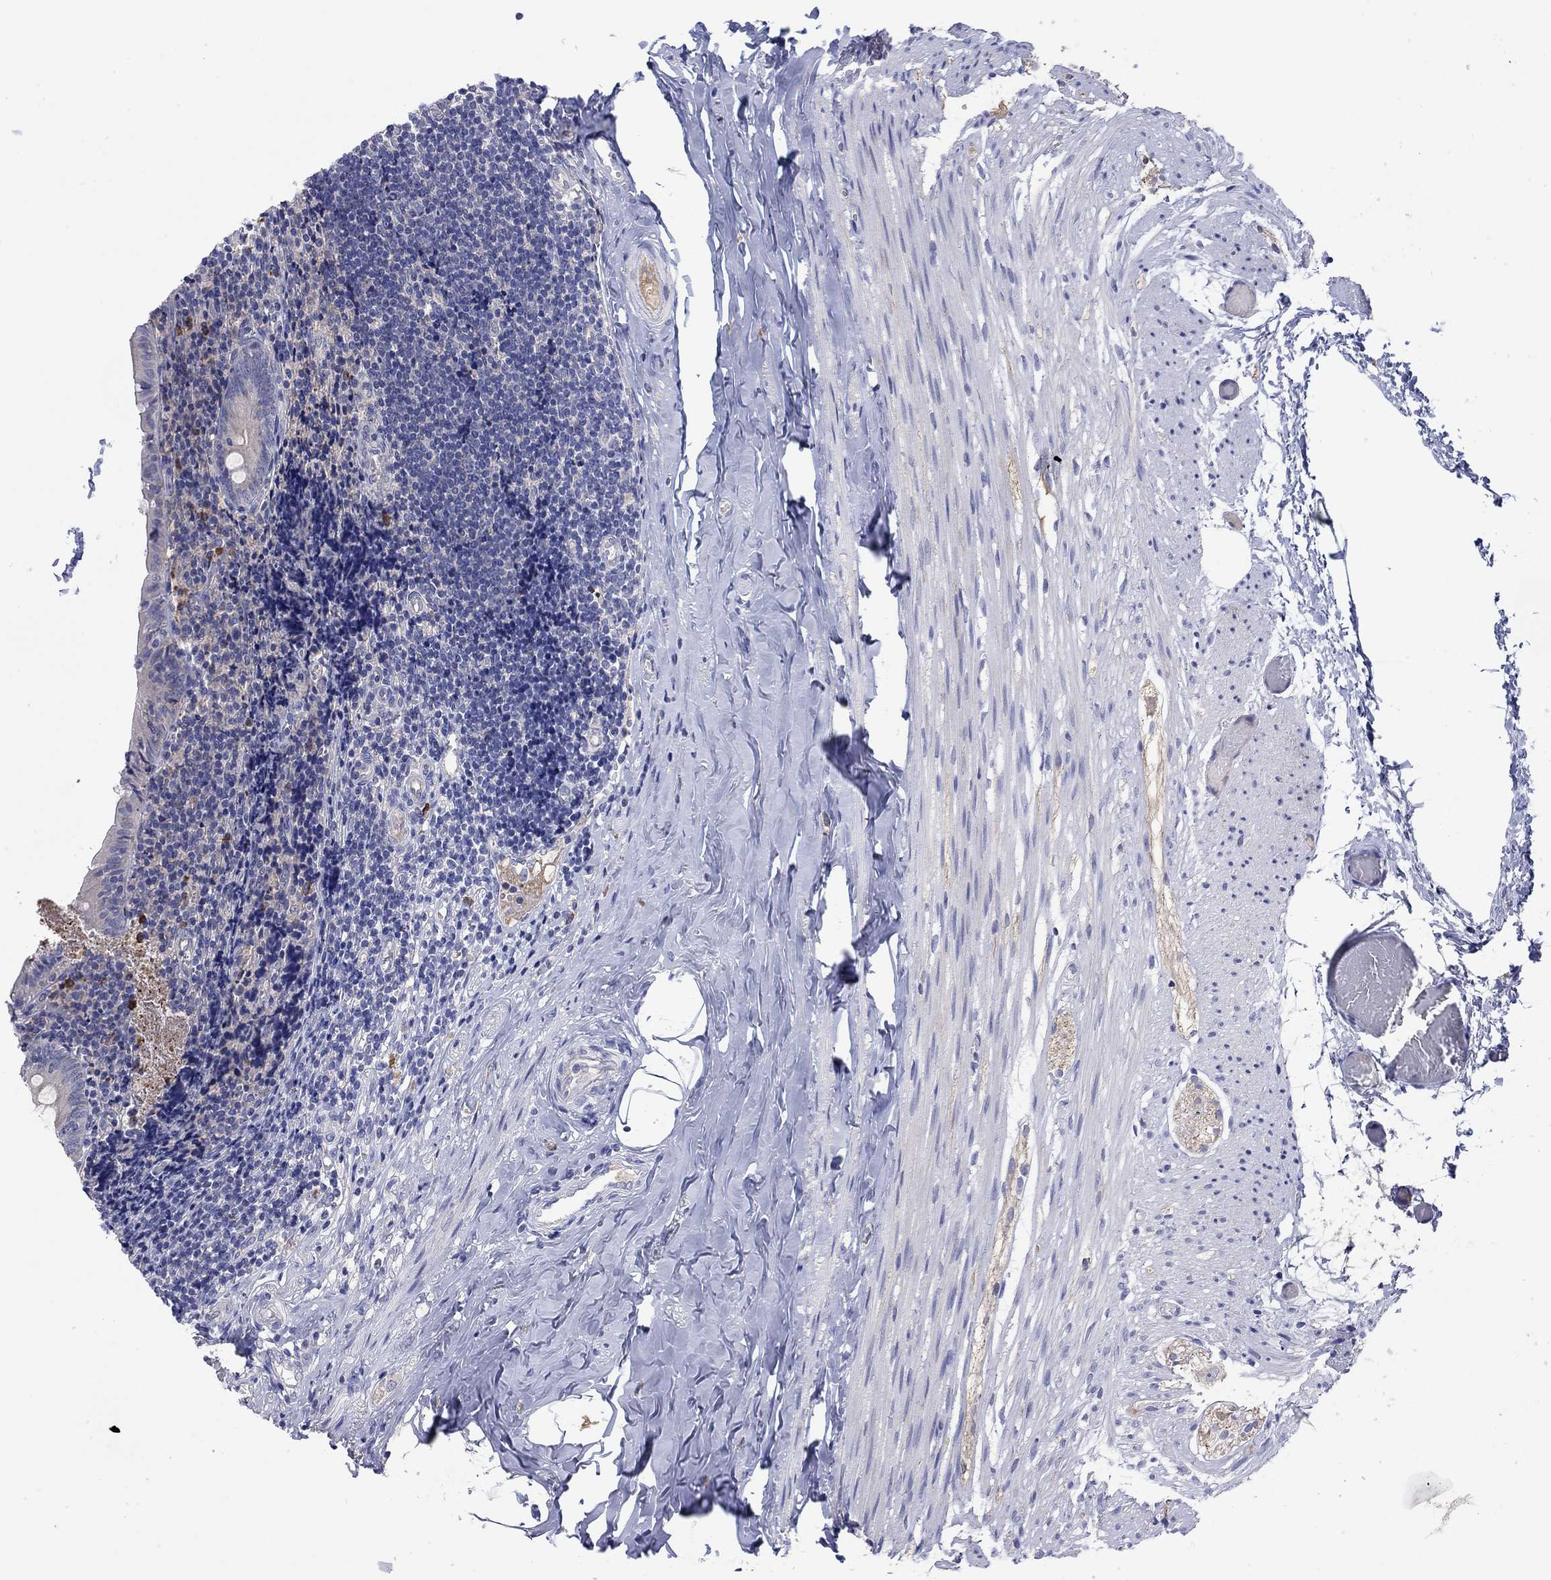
{"staining": {"intensity": "weak", "quantity": "<25%", "location": "cytoplasmic/membranous"}, "tissue": "appendix", "cell_type": "Glandular cells", "image_type": "normal", "snomed": [{"axis": "morphology", "description": "Normal tissue, NOS"}, {"axis": "topography", "description": "Appendix"}], "caption": "Immunohistochemistry image of unremarkable human appendix stained for a protein (brown), which shows no positivity in glandular cells.", "gene": "PLCL2", "patient": {"sex": "female", "age": 23}}